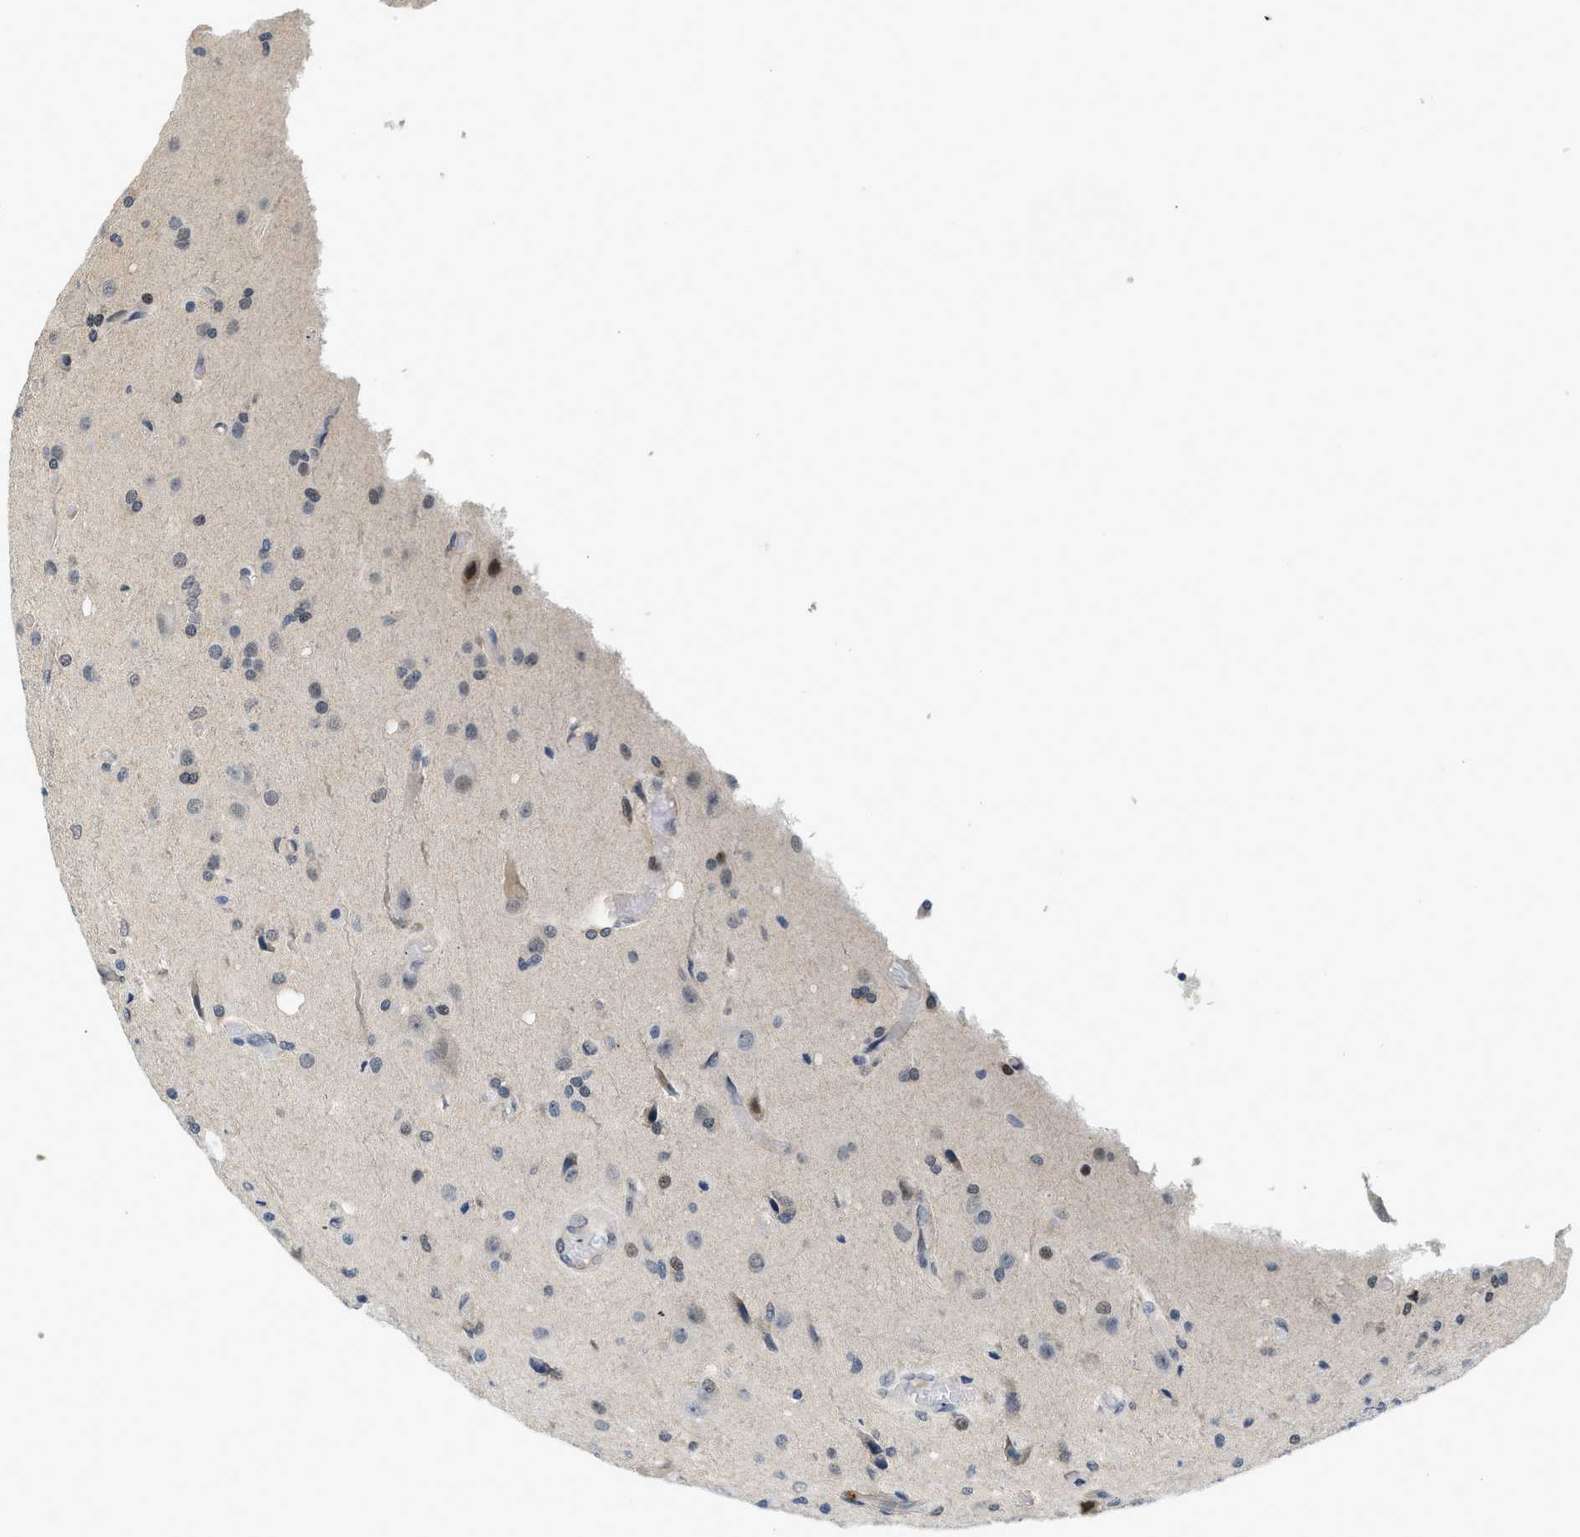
{"staining": {"intensity": "moderate", "quantity": "<25%", "location": "nuclear"}, "tissue": "glioma", "cell_type": "Tumor cells", "image_type": "cancer", "snomed": [{"axis": "morphology", "description": "Normal tissue, NOS"}, {"axis": "morphology", "description": "Glioma, malignant, High grade"}, {"axis": "topography", "description": "Cerebral cortex"}], "caption": "Immunohistochemistry of human malignant glioma (high-grade) exhibits low levels of moderate nuclear positivity in approximately <25% of tumor cells.", "gene": "KMT2A", "patient": {"sex": "male", "age": 77}}